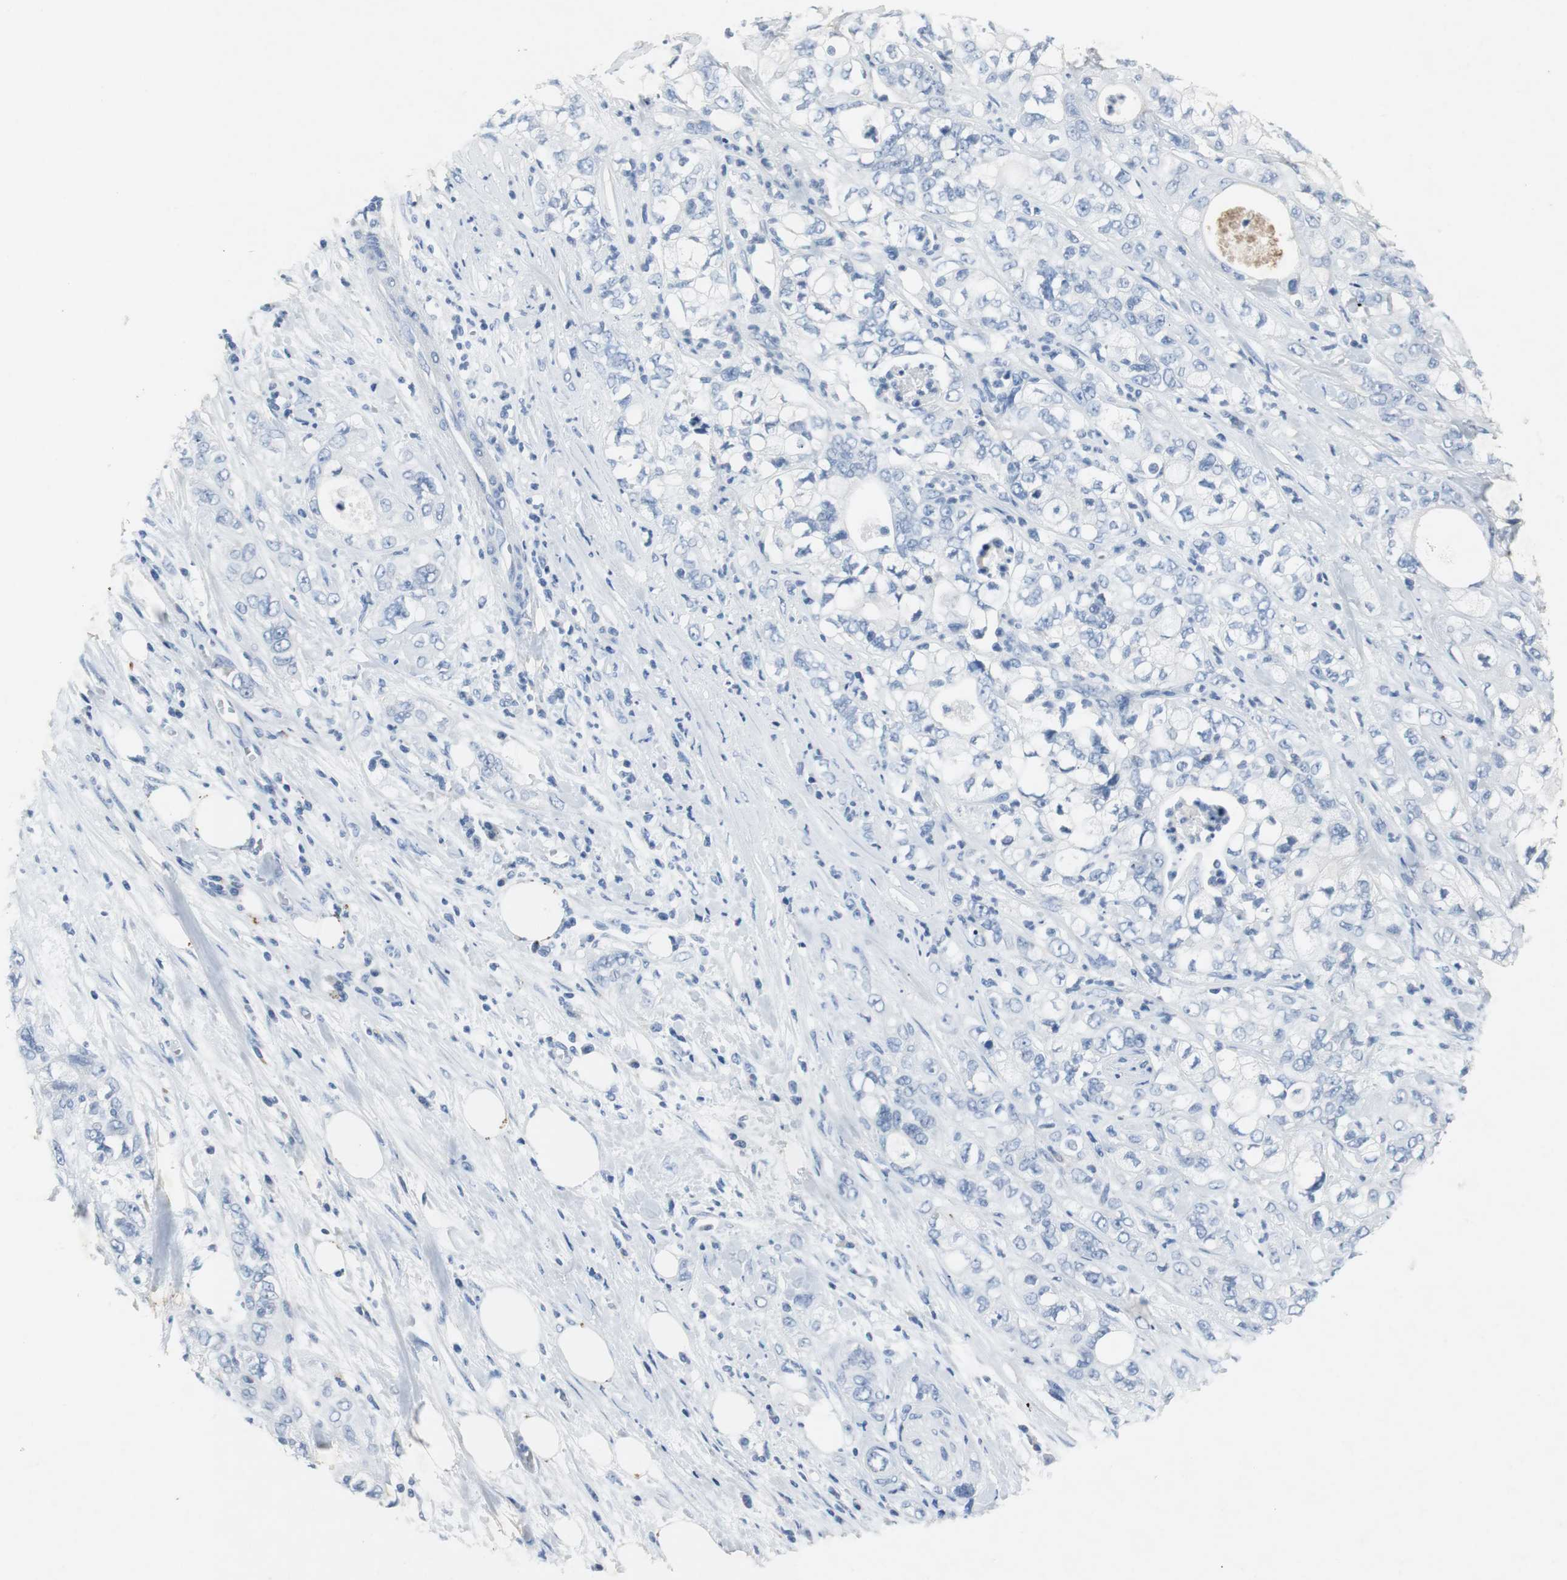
{"staining": {"intensity": "negative", "quantity": "none", "location": "none"}, "tissue": "pancreatic cancer", "cell_type": "Tumor cells", "image_type": "cancer", "snomed": [{"axis": "morphology", "description": "Adenocarcinoma, NOS"}, {"axis": "topography", "description": "Pancreas"}], "caption": "An image of human pancreatic cancer is negative for staining in tumor cells.", "gene": "LRP2", "patient": {"sex": "male", "age": 70}}